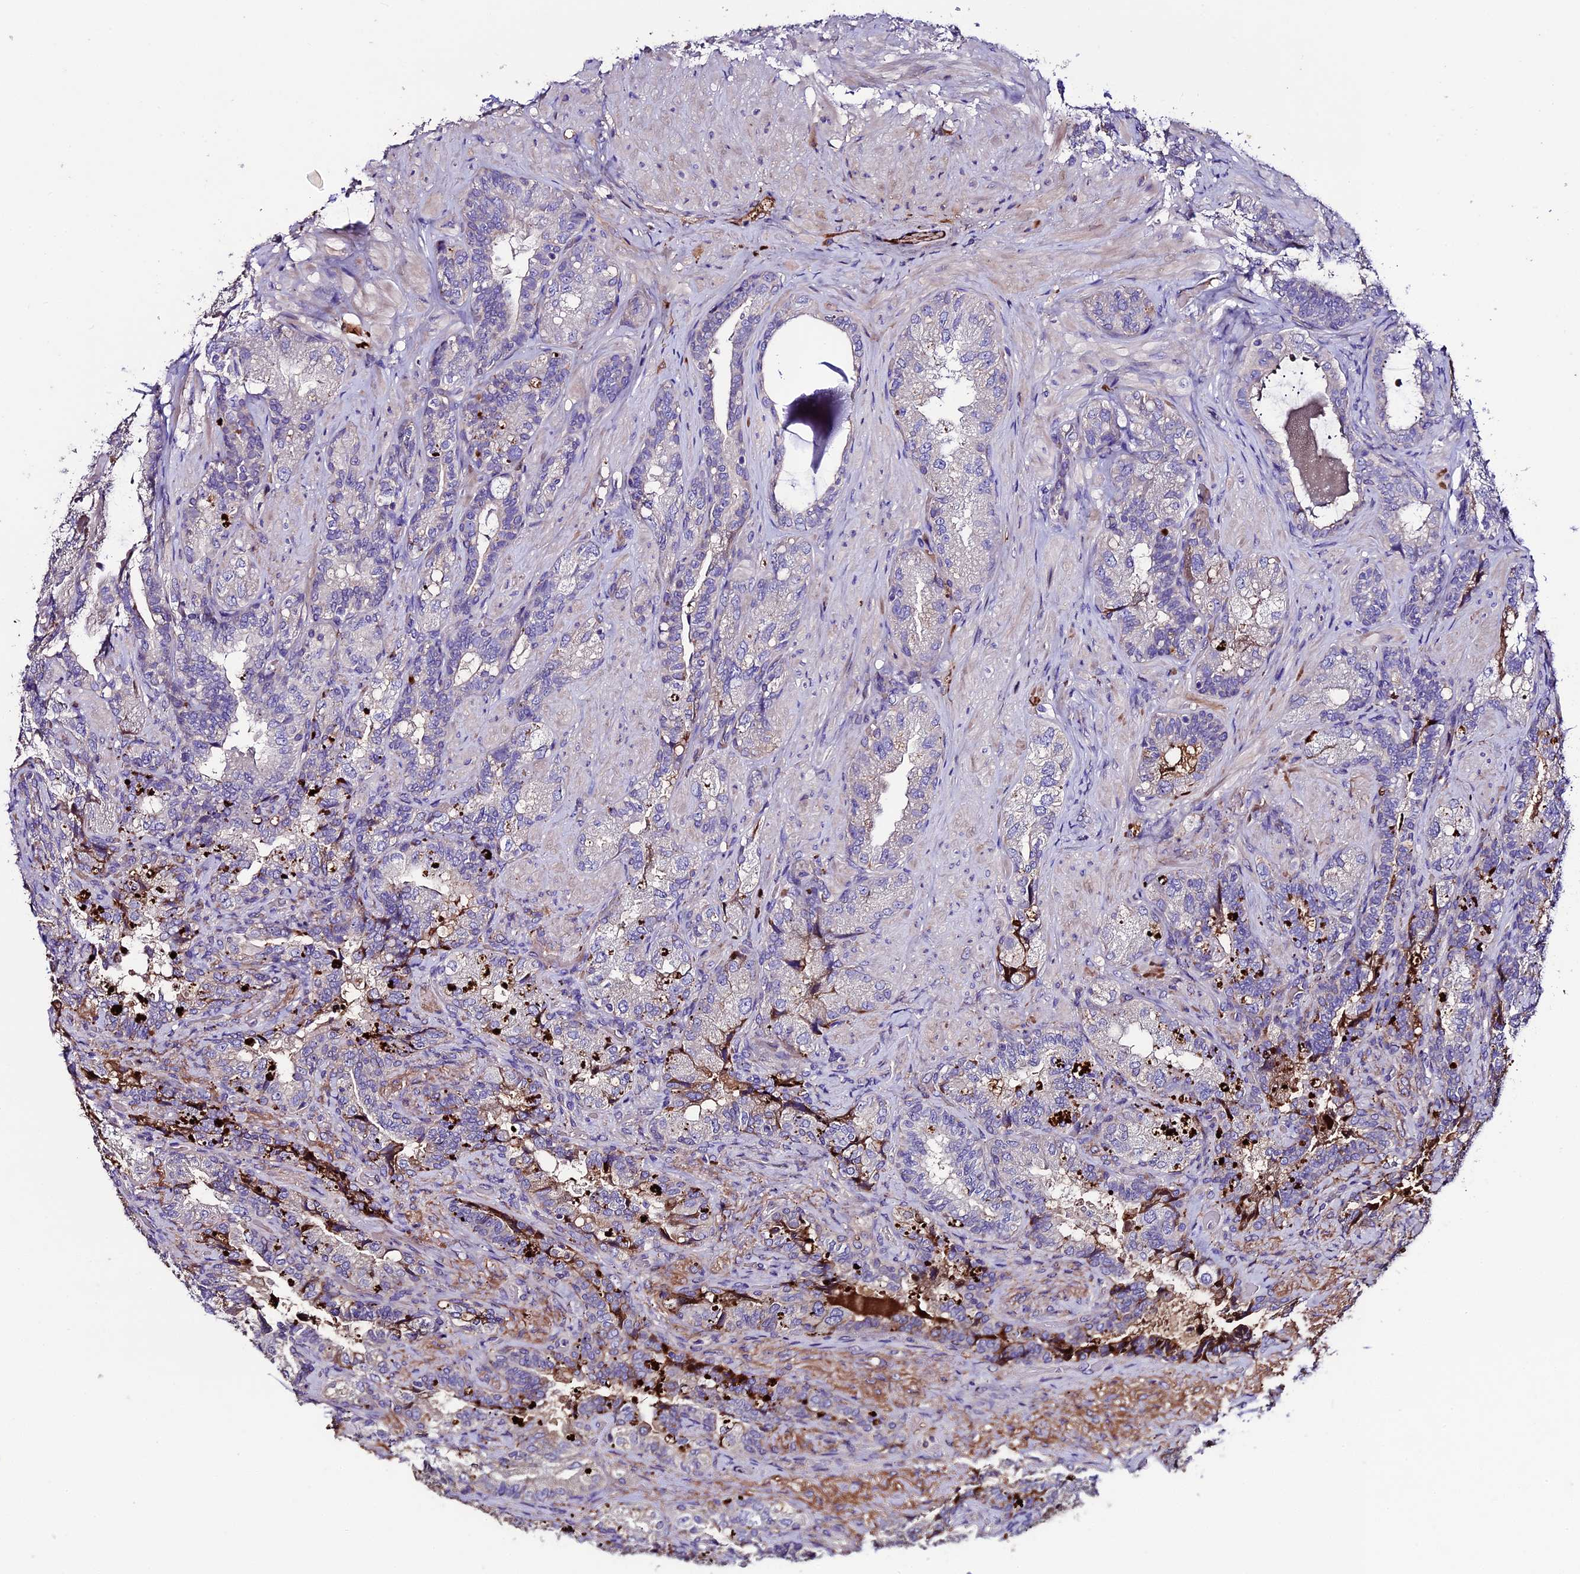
{"staining": {"intensity": "moderate", "quantity": "<25%", "location": "cytoplasmic/membranous"}, "tissue": "seminal vesicle", "cell_type": "Glandular cells", "image_type": "normal", "snomed": [{"axis": "morphology", "description": "Normal tissue, NOS"}, {"axis": "topography", "description": "Prostate and seminal vesicle, NOS"}, {"axis": "topography", "description": "Prostate"}, {"axis": "topography", "description": "Seminal veicle"}], "caption": "An IHC histopathology image of unremarkable tissue is shown. Protein staining in brown labels moderate cytoplasmic/membranous positivity in seminal vesicle within glandular cells.", "gene": "TCP11L2", "patient": {"sex": "male", "age": 67}}